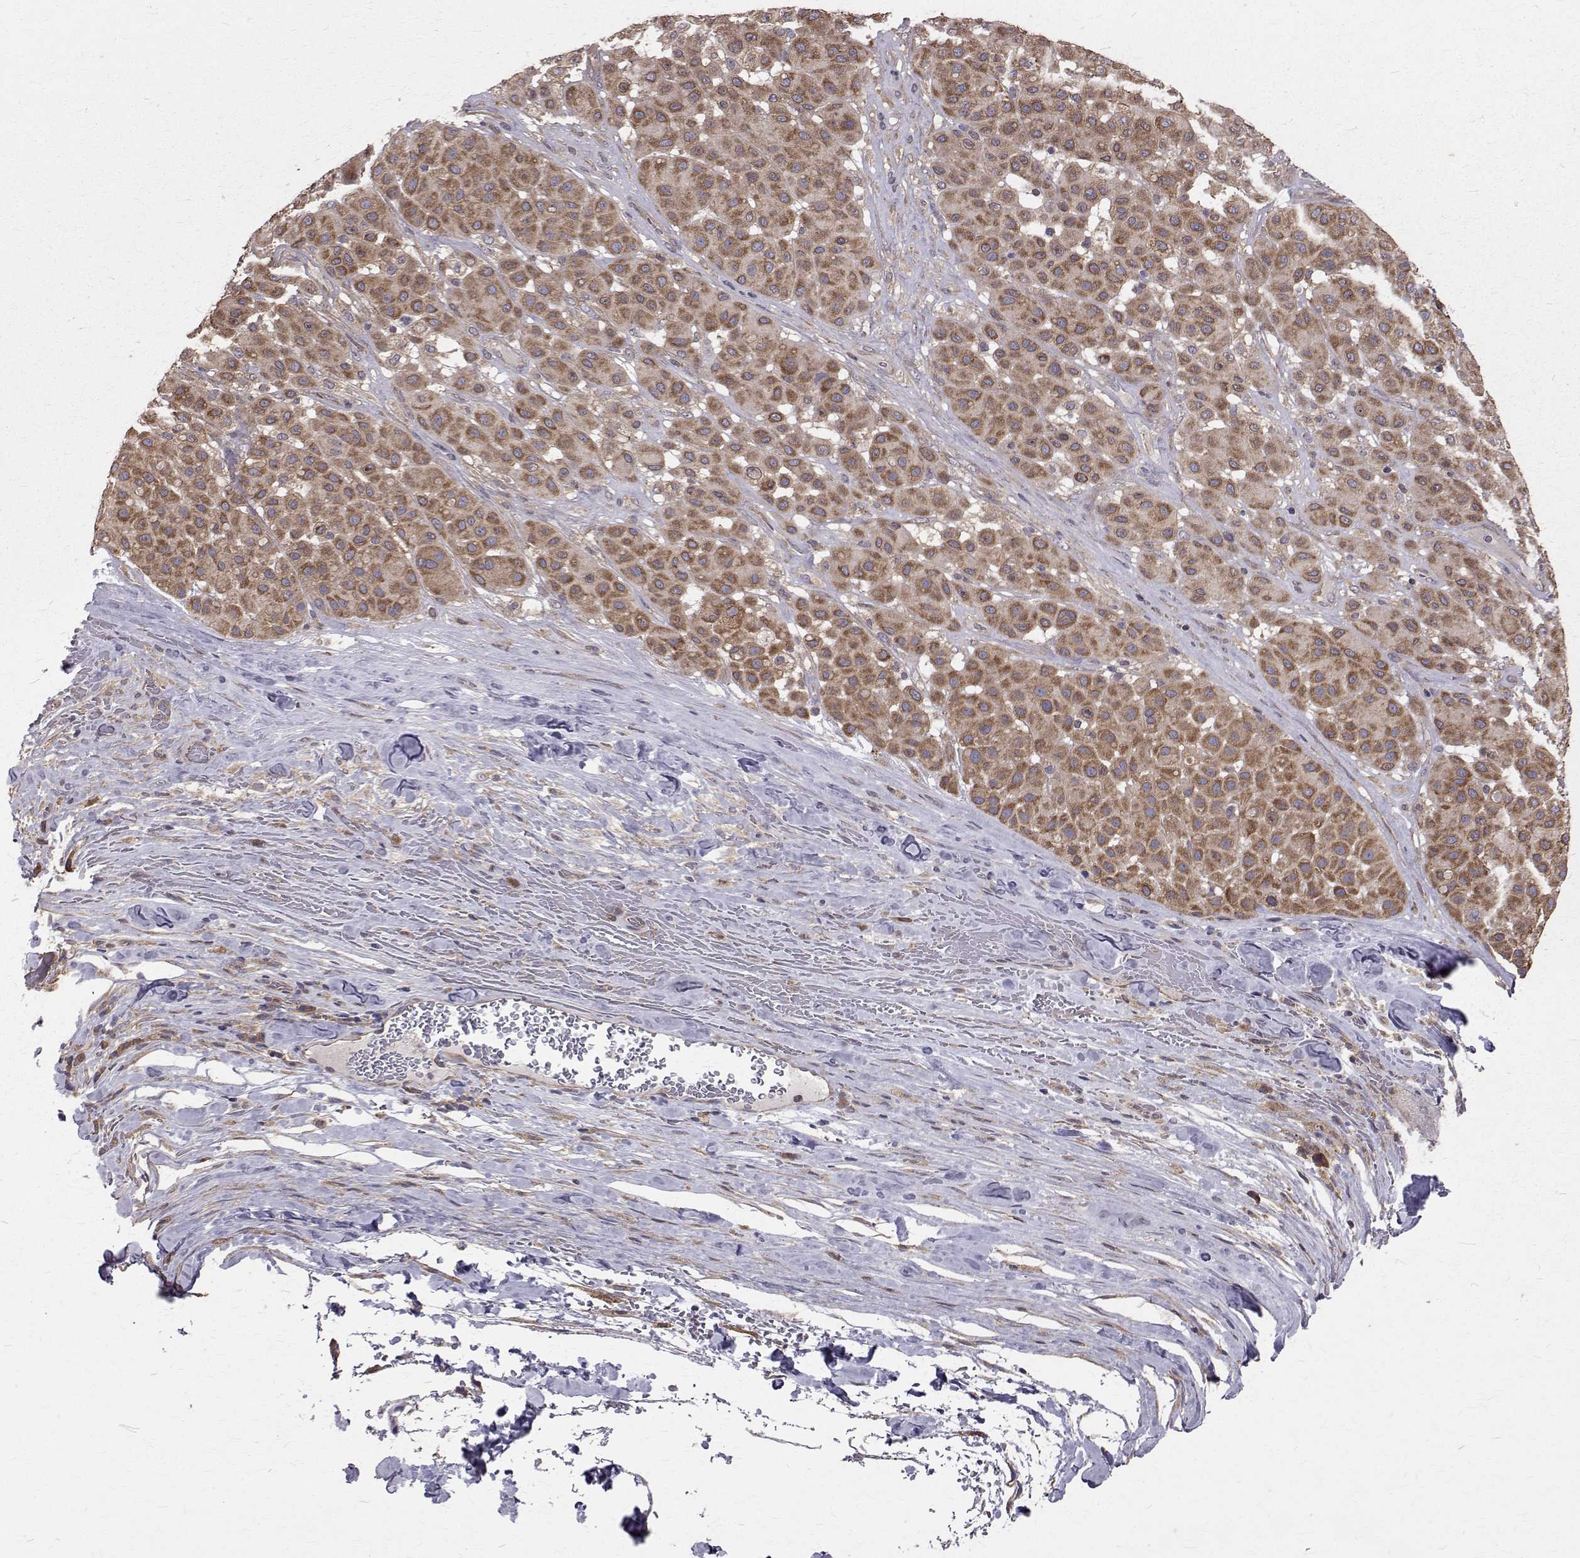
{"staining": {"intensity": "moderate", "quantity": ">75%", "location": "cytoplasmic/membranous"}, "tissue": "melanoma", "cell_type": "Tumor cells", "image_type": "cancer", "snomed": [{"axis": "morphology", "description": "Malignant melanoma, Metastatic site"}, {"axis": "topography", "description": "Smooth muscle"}], "caption": "Moderate cytoplasmic/membranous positivity for a protein is appreciated in about >75% of tumor cells of malignant melanoma (metastatic site) using immunohistochemistry.", "gene": "FARSB", "patient": {"sex": "male", "age": 41}}